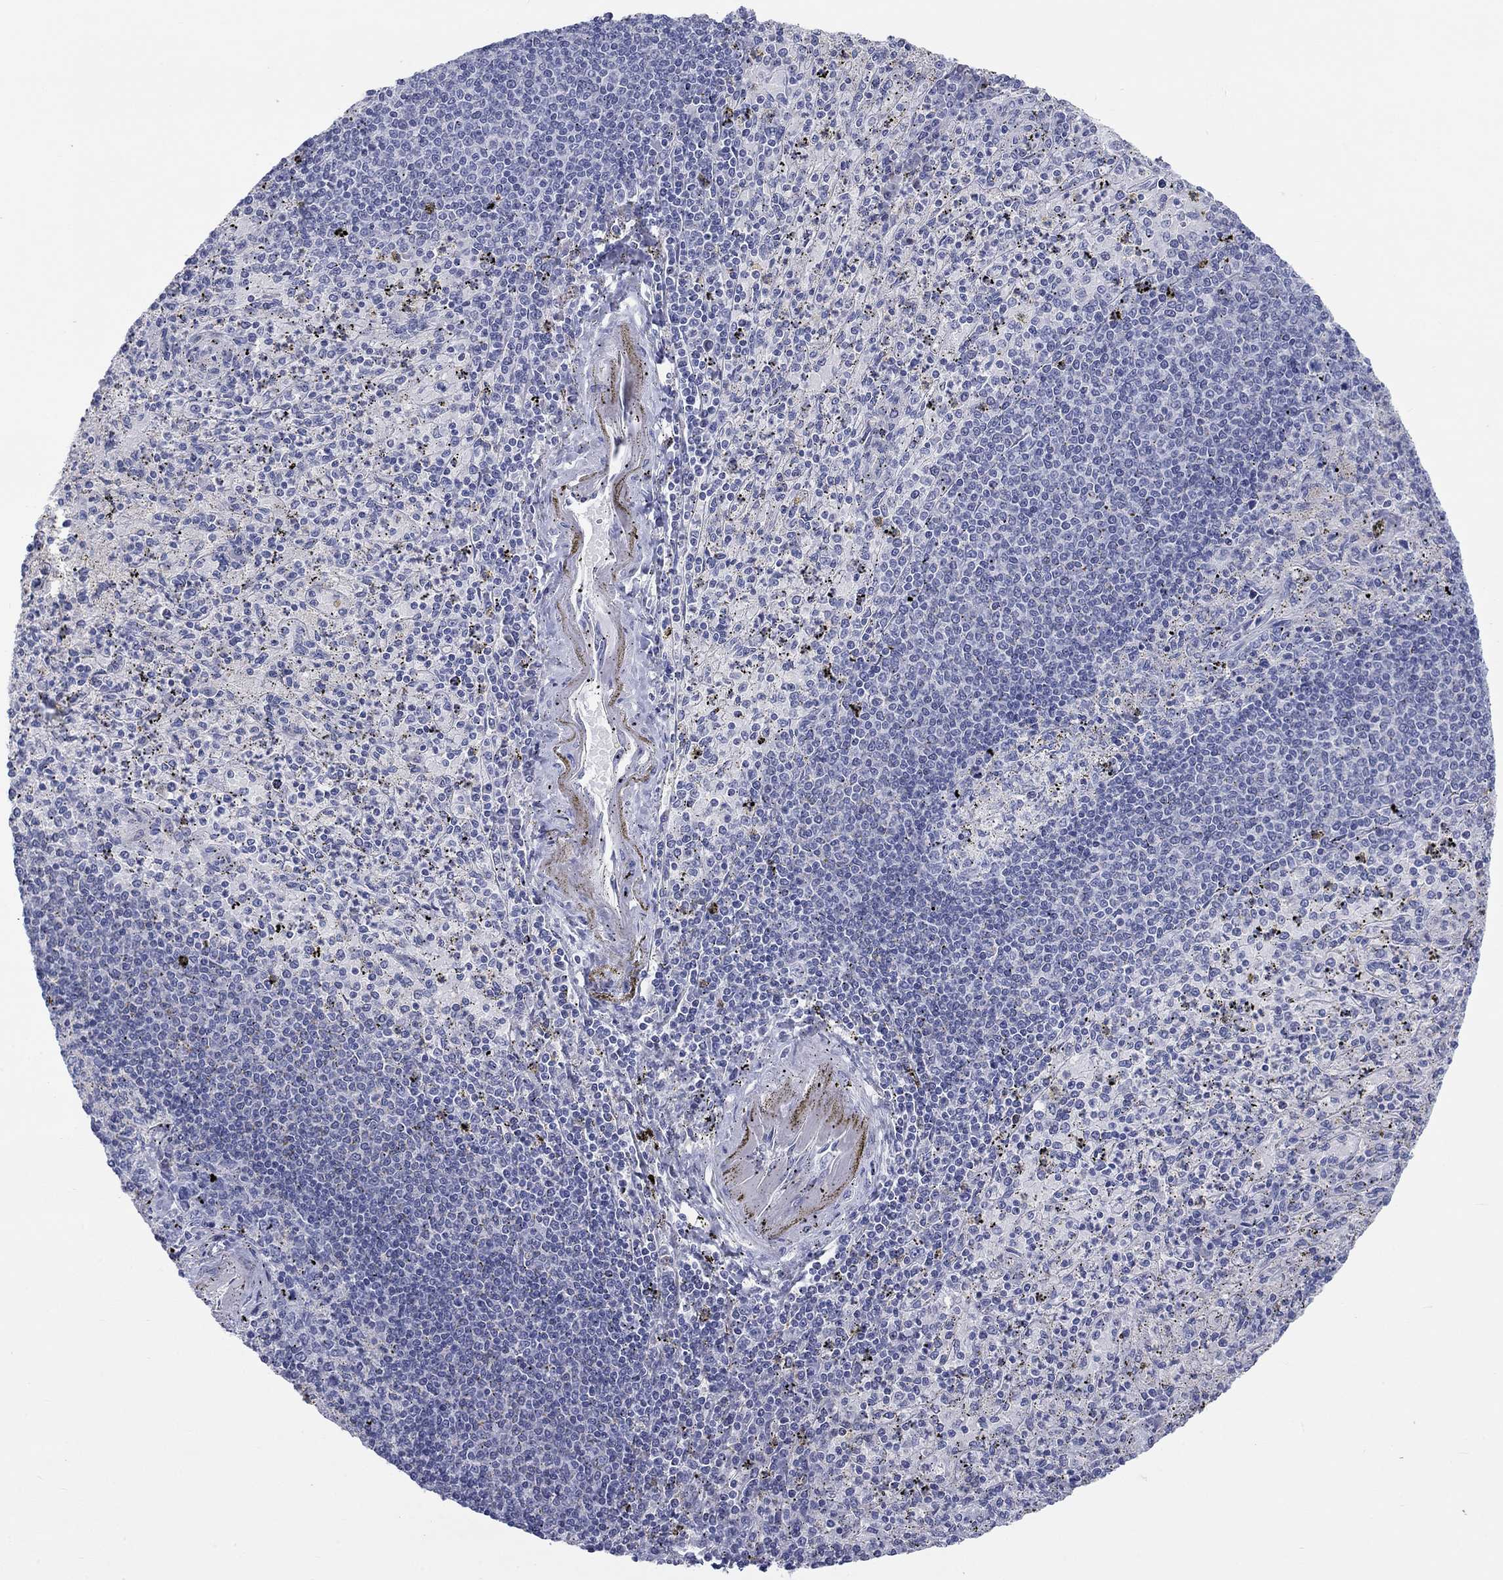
{"staining": {"intensity": "negative", "quantity": "none", "location": "none"}, "tissue": "spleen", "cell_type": "Cells in red pulp", "image_type": "normal", "snomed": [{"axis": "morphology", "description": "Normal tissue, NOS"}, {"axis": "topography", "description": "Spleen"}], "caption": "Protein analysis of normal spleen shows no significant positivity in cells in red pulp.", "gene": "LRRC4C", "patient": {"sex": "male", "age": 60}}